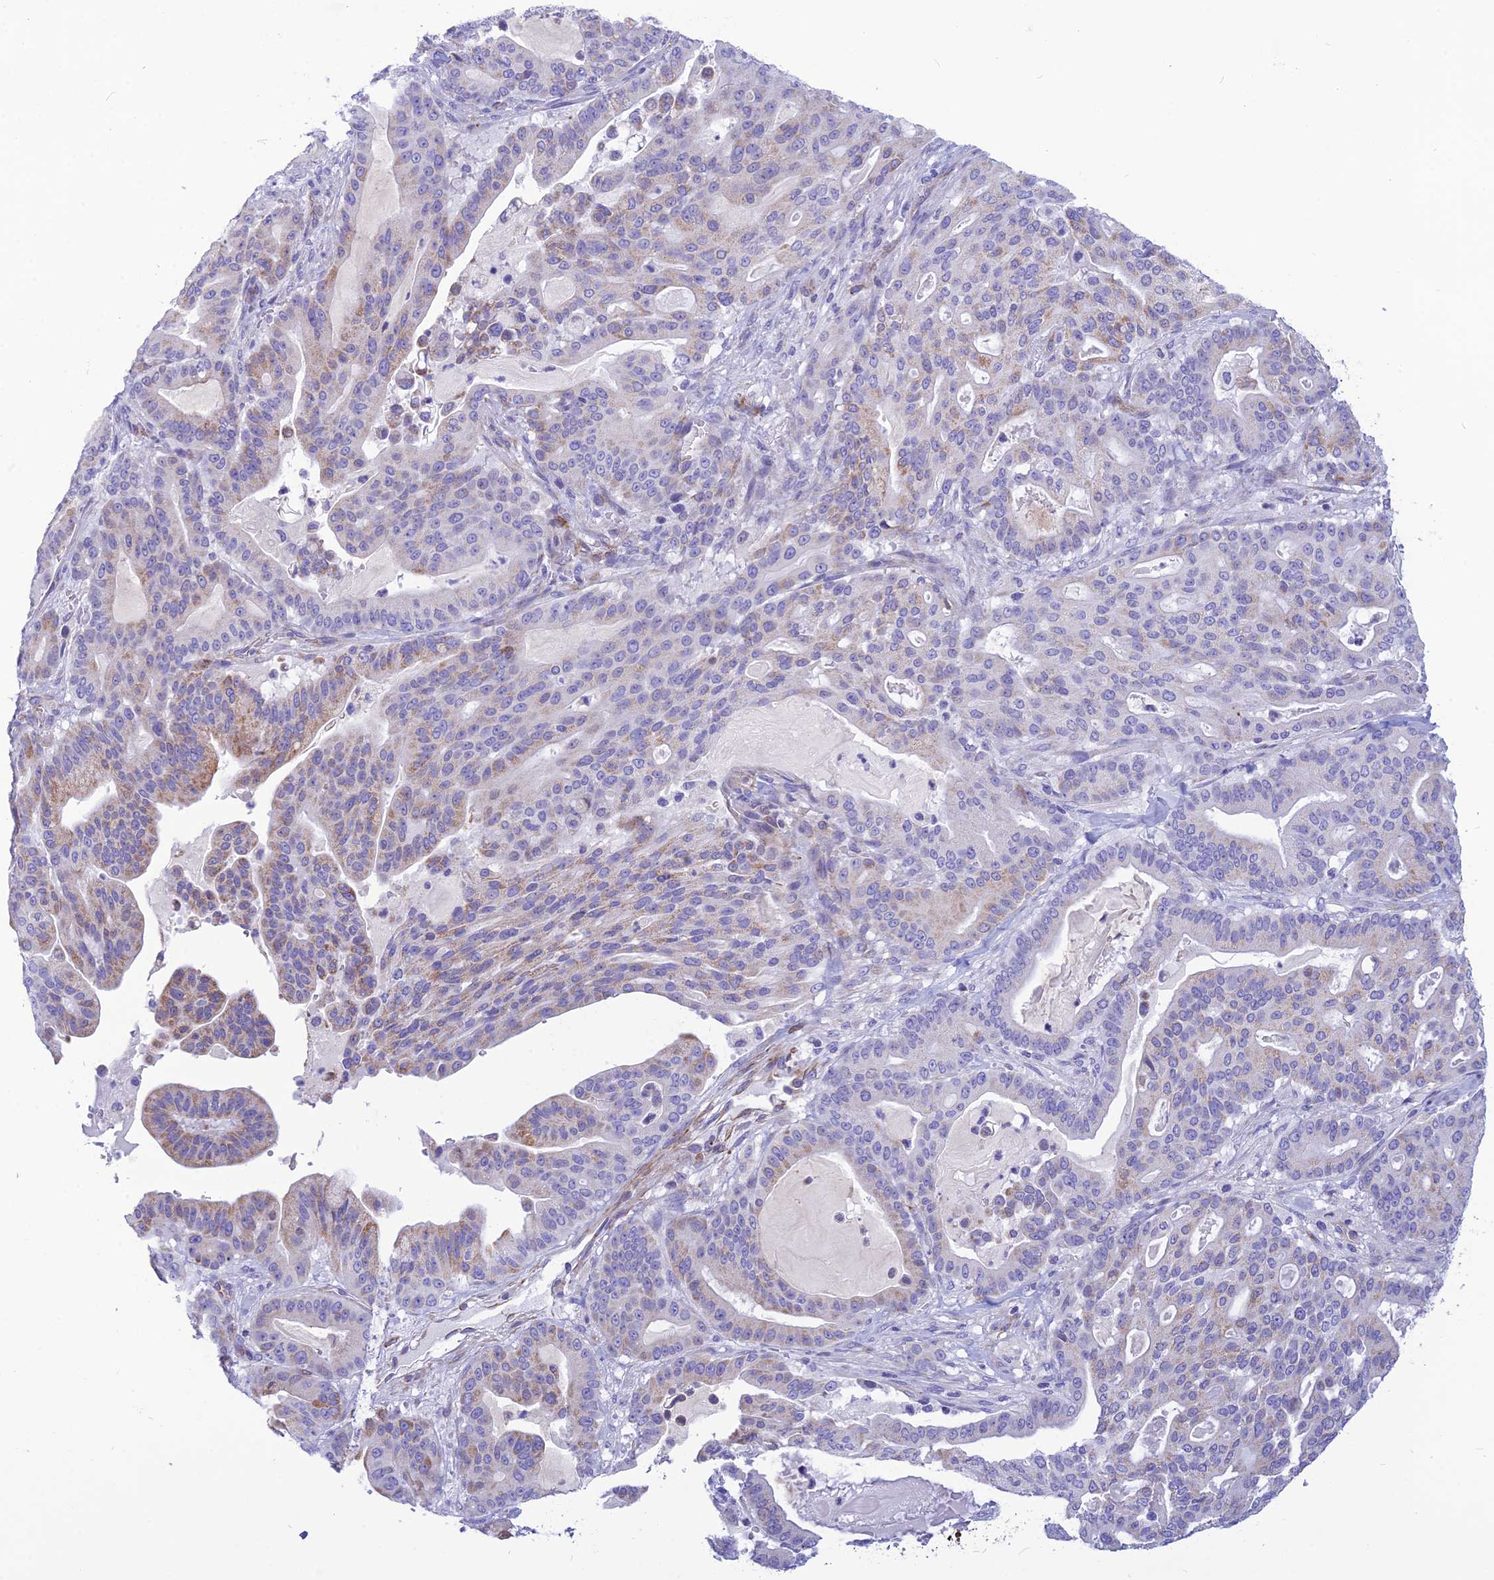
{"staining": {"intensity": "moderate", "quantity": "<25%", "location": "cytoplasmic/membranous"}, "tissue": "pancreatic cancer", "cell_type": "Tumor cells", "image_type": "cancer", "snomed": [{"axis": "morphology", "description": "Adenocarcinoma, NOS"}, {"axis": "topography", "description": "Pancreas"}], "caption": "The photomicrograph demonstrates immunohistochemical staining of adenocarcinoma (pancreatic). There is moderate cytoplasmic/membranous positivity is present in about <25% of tumor cells.", "gene": "POMGNT1", "patient": {"sex": "male", "age": 63}}